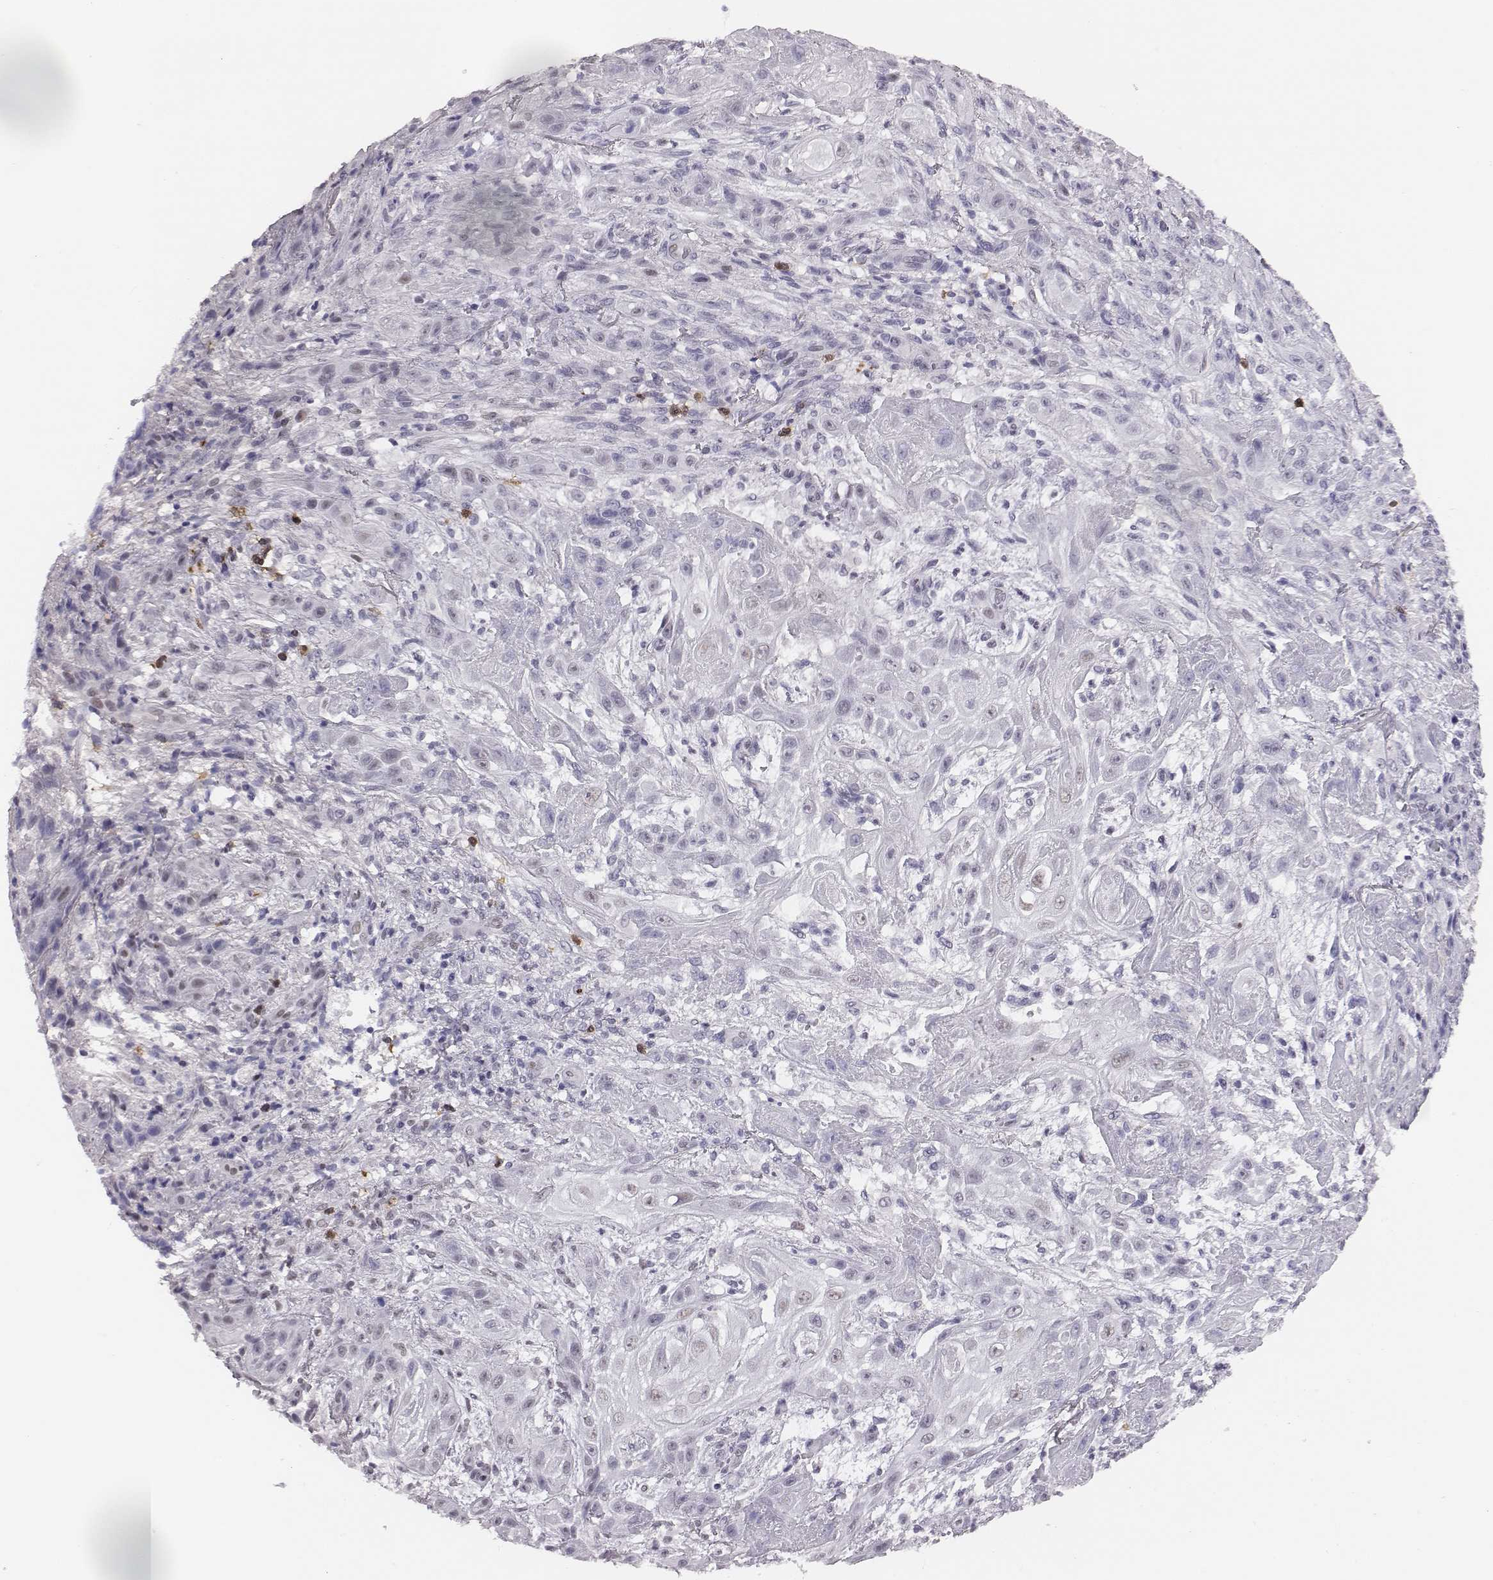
{"staining": {"intensity": "negative", "quantity": "none", "location": "none"}, "tissue": "skin cancer", "cell_type": "Tumor cells", "image_type": "cancer", "snomed": [{"axis": "morphology", "description": "Squamous cell carcinoma, NOS"}, {"axis": "topography", "description": "Skin"}], "caption": "Tumor cells are negative for brown protein staining in skin cancer (squamous cell carcinoma).", "gene": "ACOD1", "patient": {"sex": "male", "age": 62}}